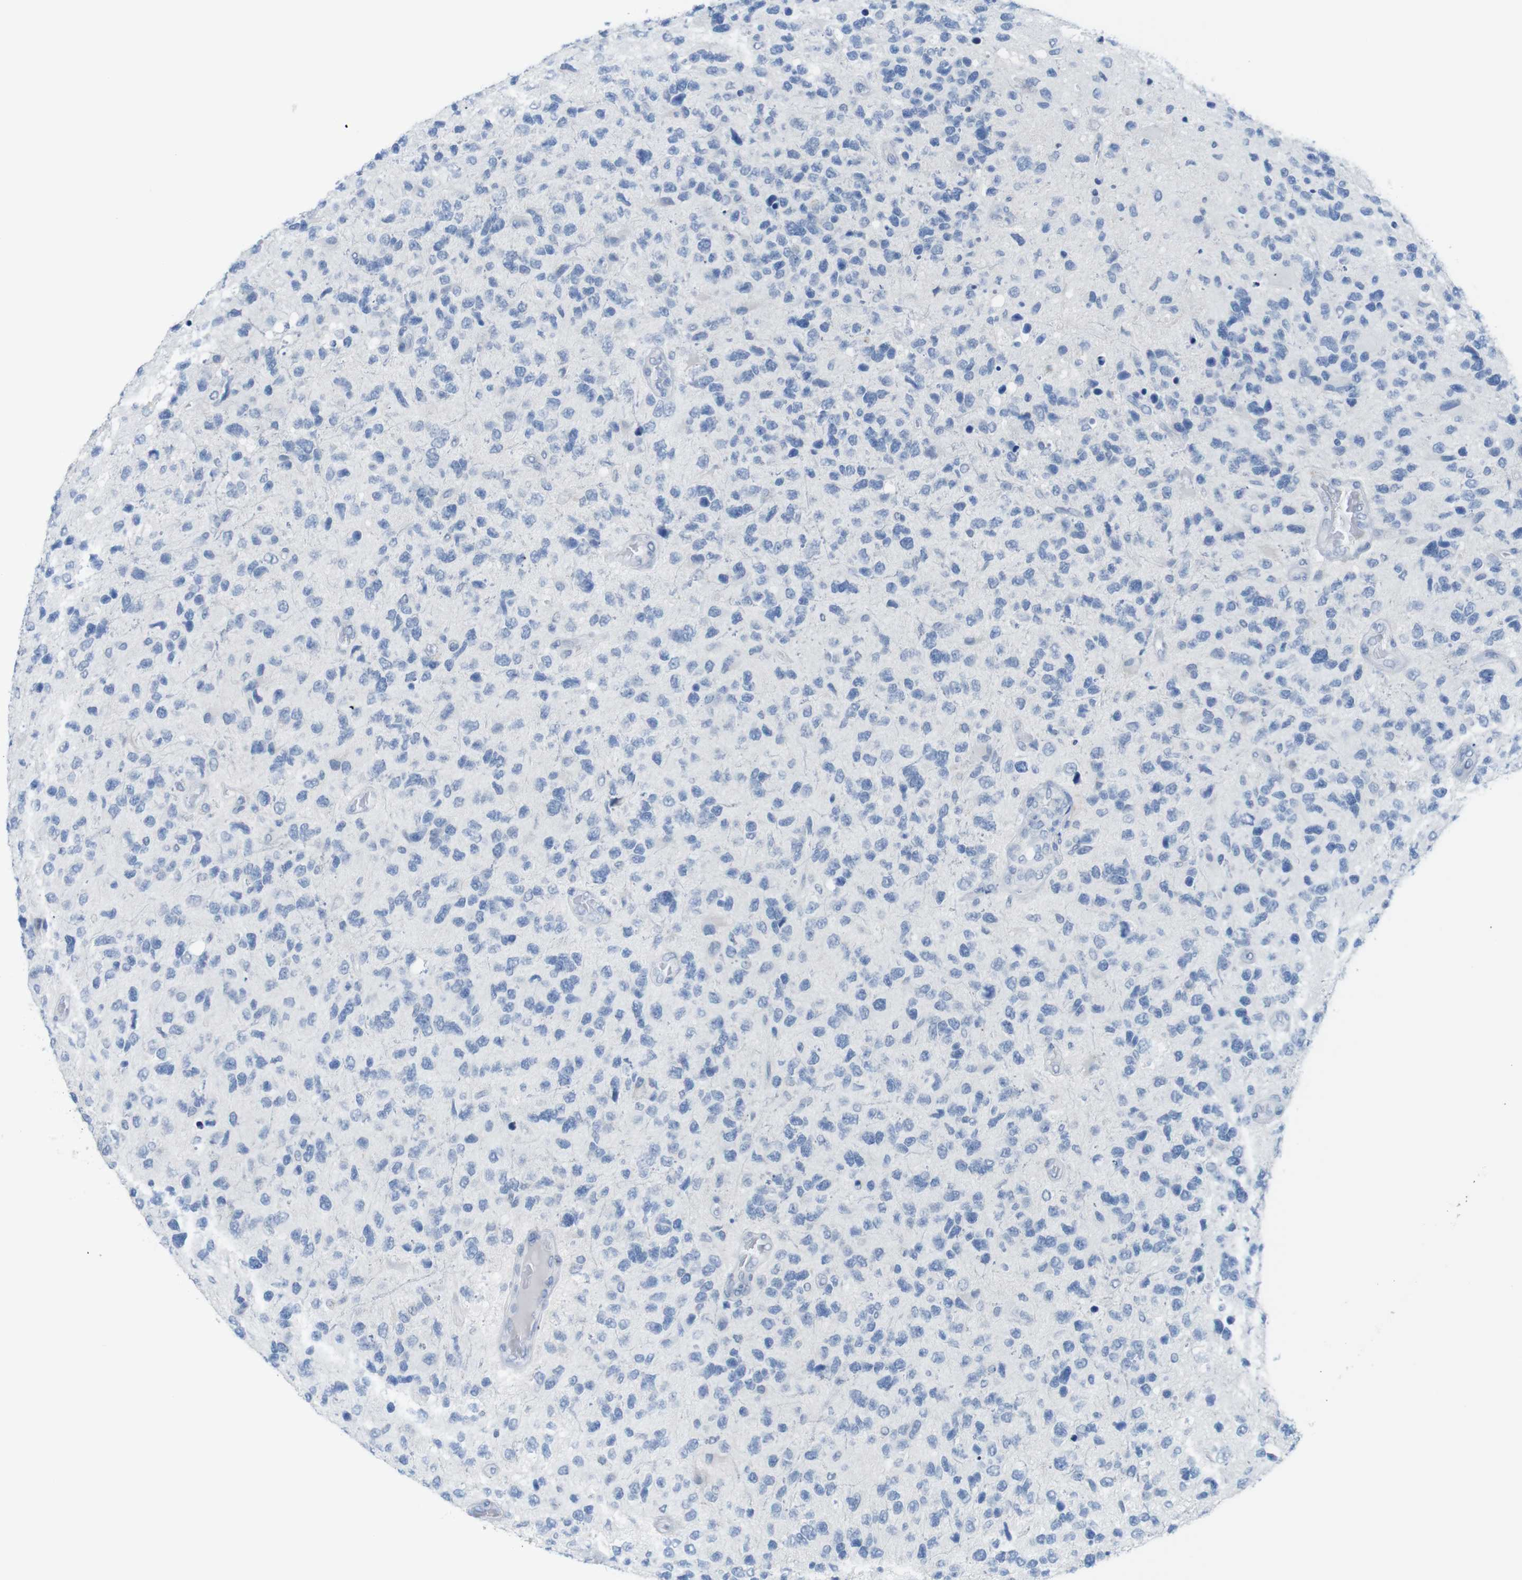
{"staining": {"intensity": "negative", "quantity": "none", "location": "none"}, "tissue": "glioma", "cell_type": "Tumor cells", "image_type": "cancer", "snomed": [{"axis": "morphology", "description": "Glioma, malignant, High grade"}, {"axis": "topography", "description": "Brain"}], "caption": "Immunohistochemical staining of human malignant high-grade glioma demonstrates no significant positivity in tumor cells. Nuclei are stained in blue.", "gene": "OPN1SW", "patient": {"sex": "female", "age": 58}}